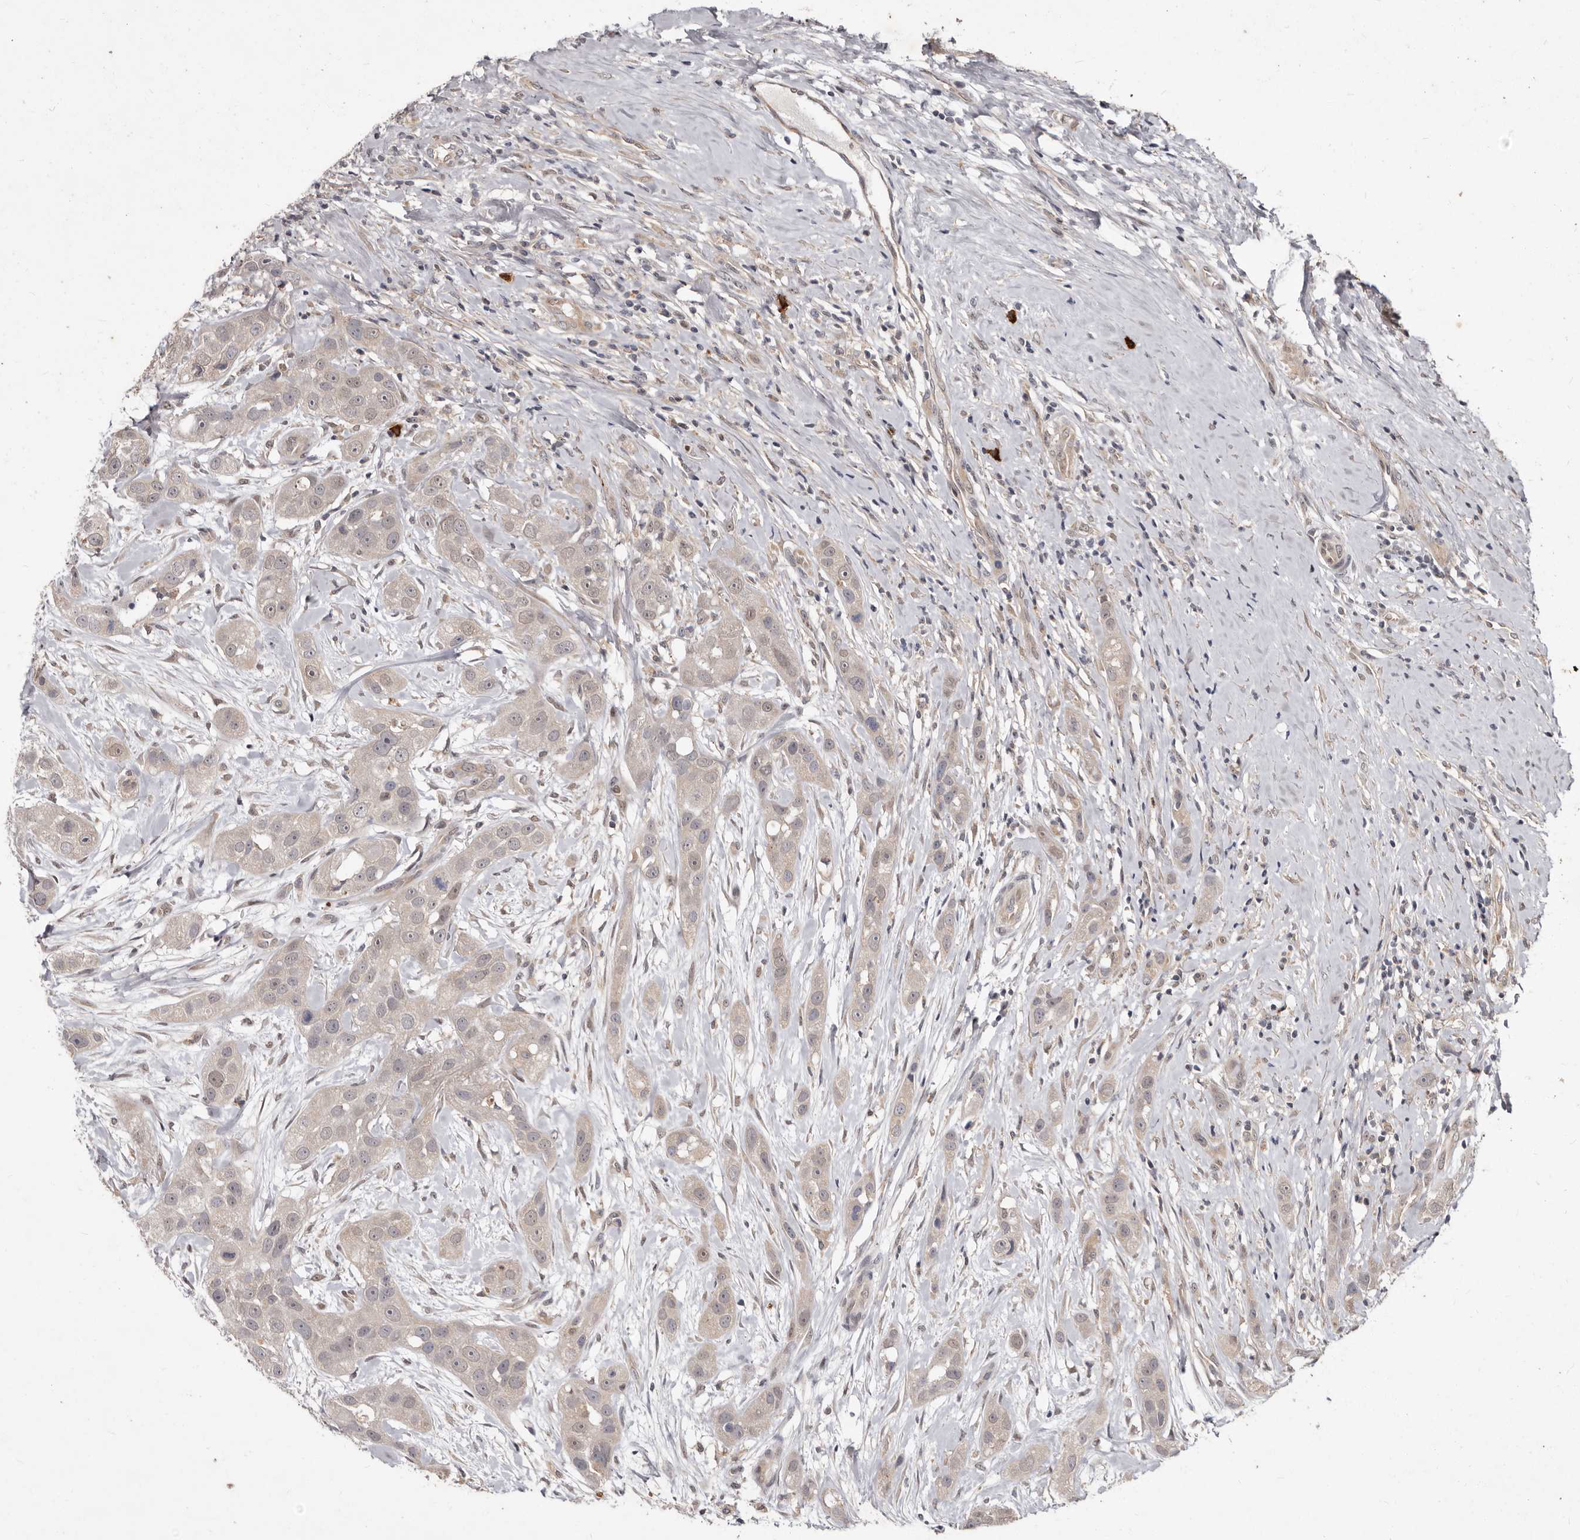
{"staining": {"intensity": "weak", "quantity": ">75%", "location": "cytoplasmic/membranous,nuclear"}, "tissue": "head and neck cancer", "cell_type": "Tumor cells", "image_type": "cancer", "snomed": [{"axis": "morphology", "description": "Normal tissue, NOS"}, {"axis": "morphology", "description": "Squamous cell carcinoma, NOS"}, {"axis": "topography", "description": "Skeletal muscle"}, {"axis": "topography", "description": "Head-Neck"}], "caption": "A histopathology image showing weak cytoplasmic/membranous and nuclear expression in about >75% of tumor cells in head and neck squamous cell carcinoma, as visualized by brown immunohistochemical staining.", "gene": "ACLY", "patient": {"sex": "male", "age": 51}}